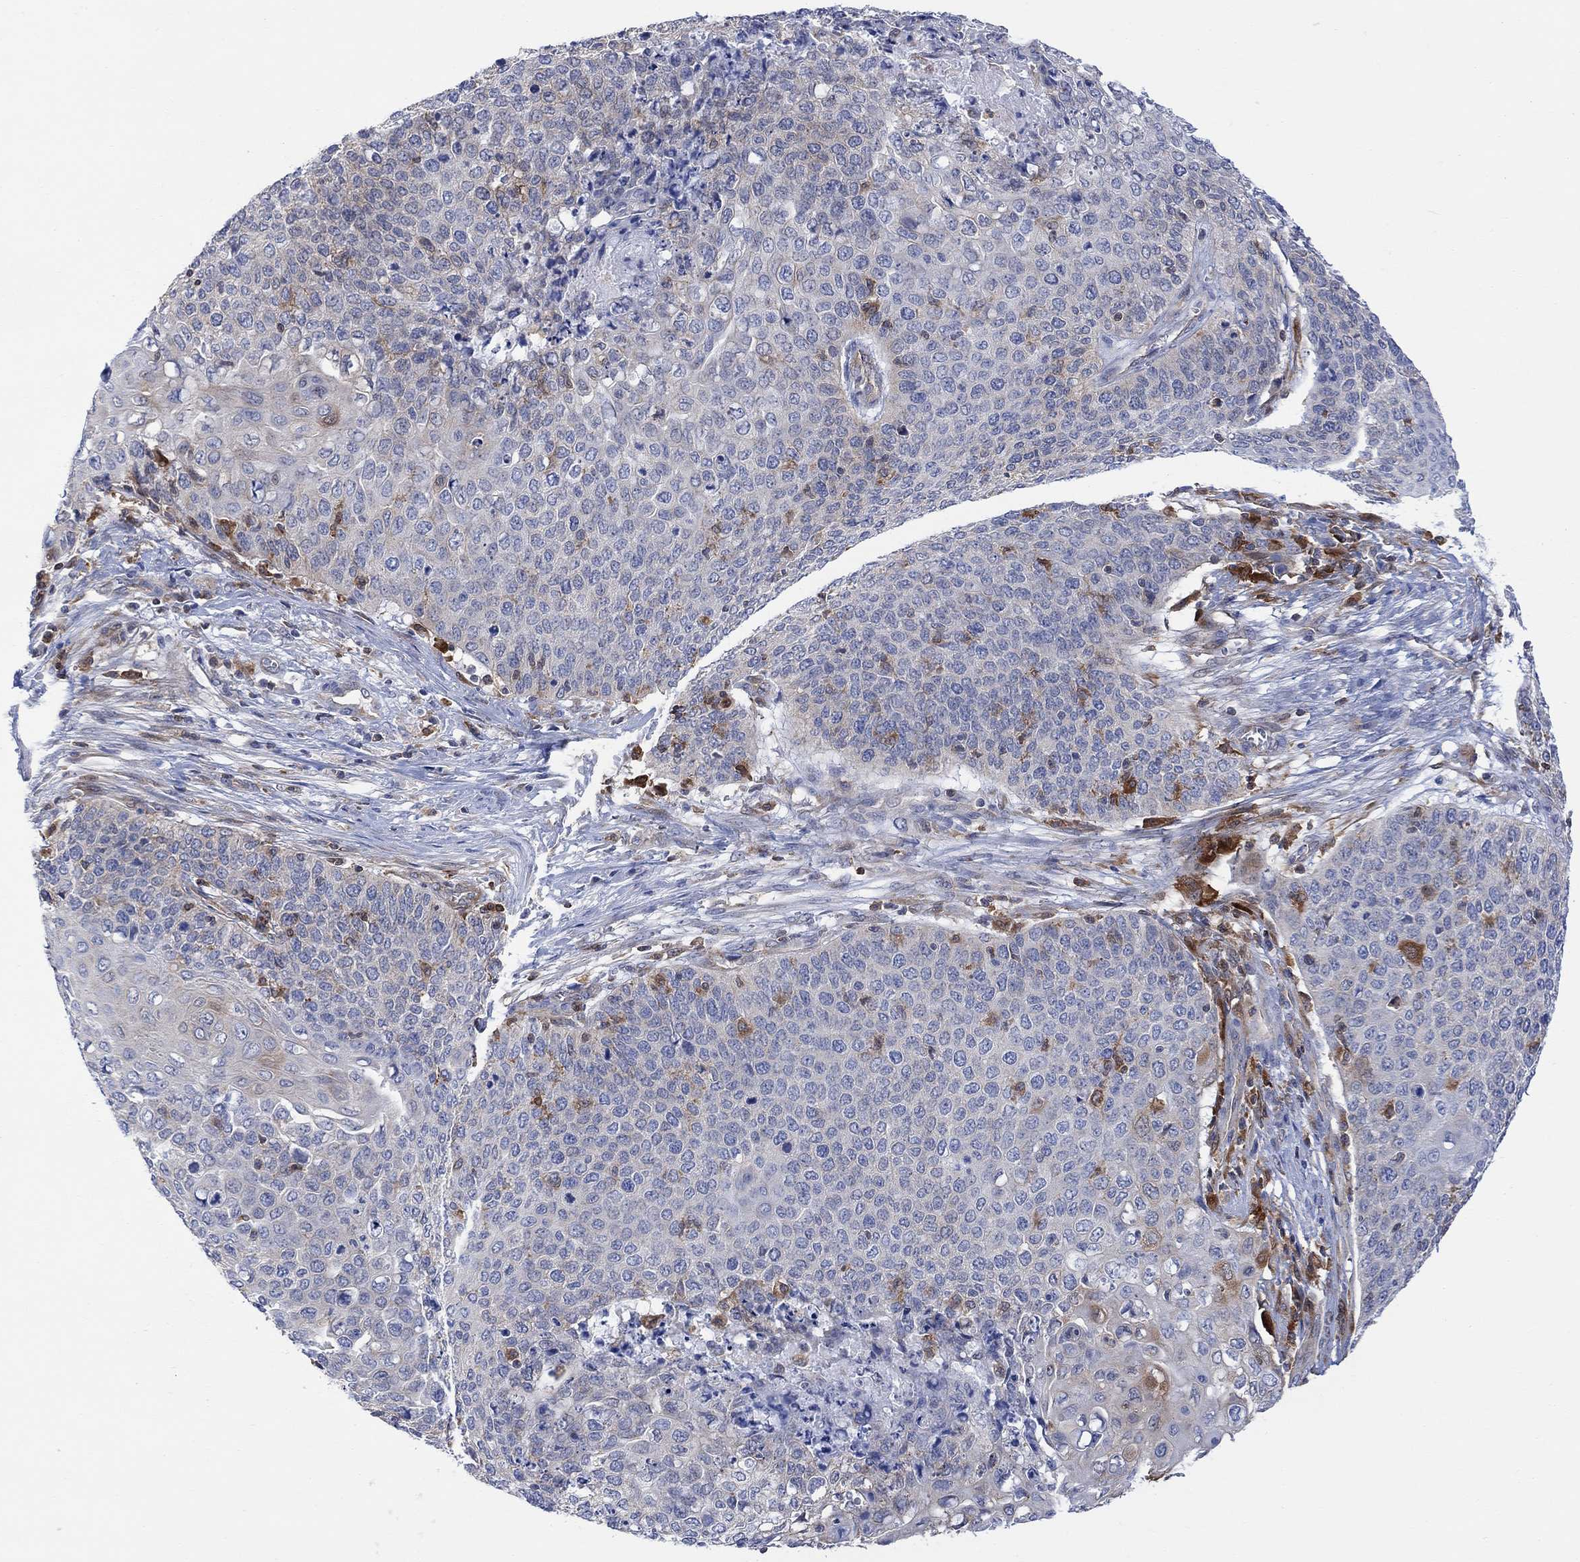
{"staining": {"intensity": "moderate", "quantity": "<25%", "location": "cytoplasmic/membranous"}, "tissue": "cervical cancer", "cell_type": "Tumor cells", "image_type": "cancer", "snomed": [{"axis": "morphology", "description": "Squamous cell carcinoma, NOS"}, {"axis": "topography", "description": "Cervix"}], "caption": "Immunohistochemistry (DAB) staining of human cervical squamous cell carcinoma exhibits moderate cytoplasmic/membranous protein staining in approximately <25% of tumor cells.", "gene": "GBP5", "patient": {"sex": "female", "age": 39}}